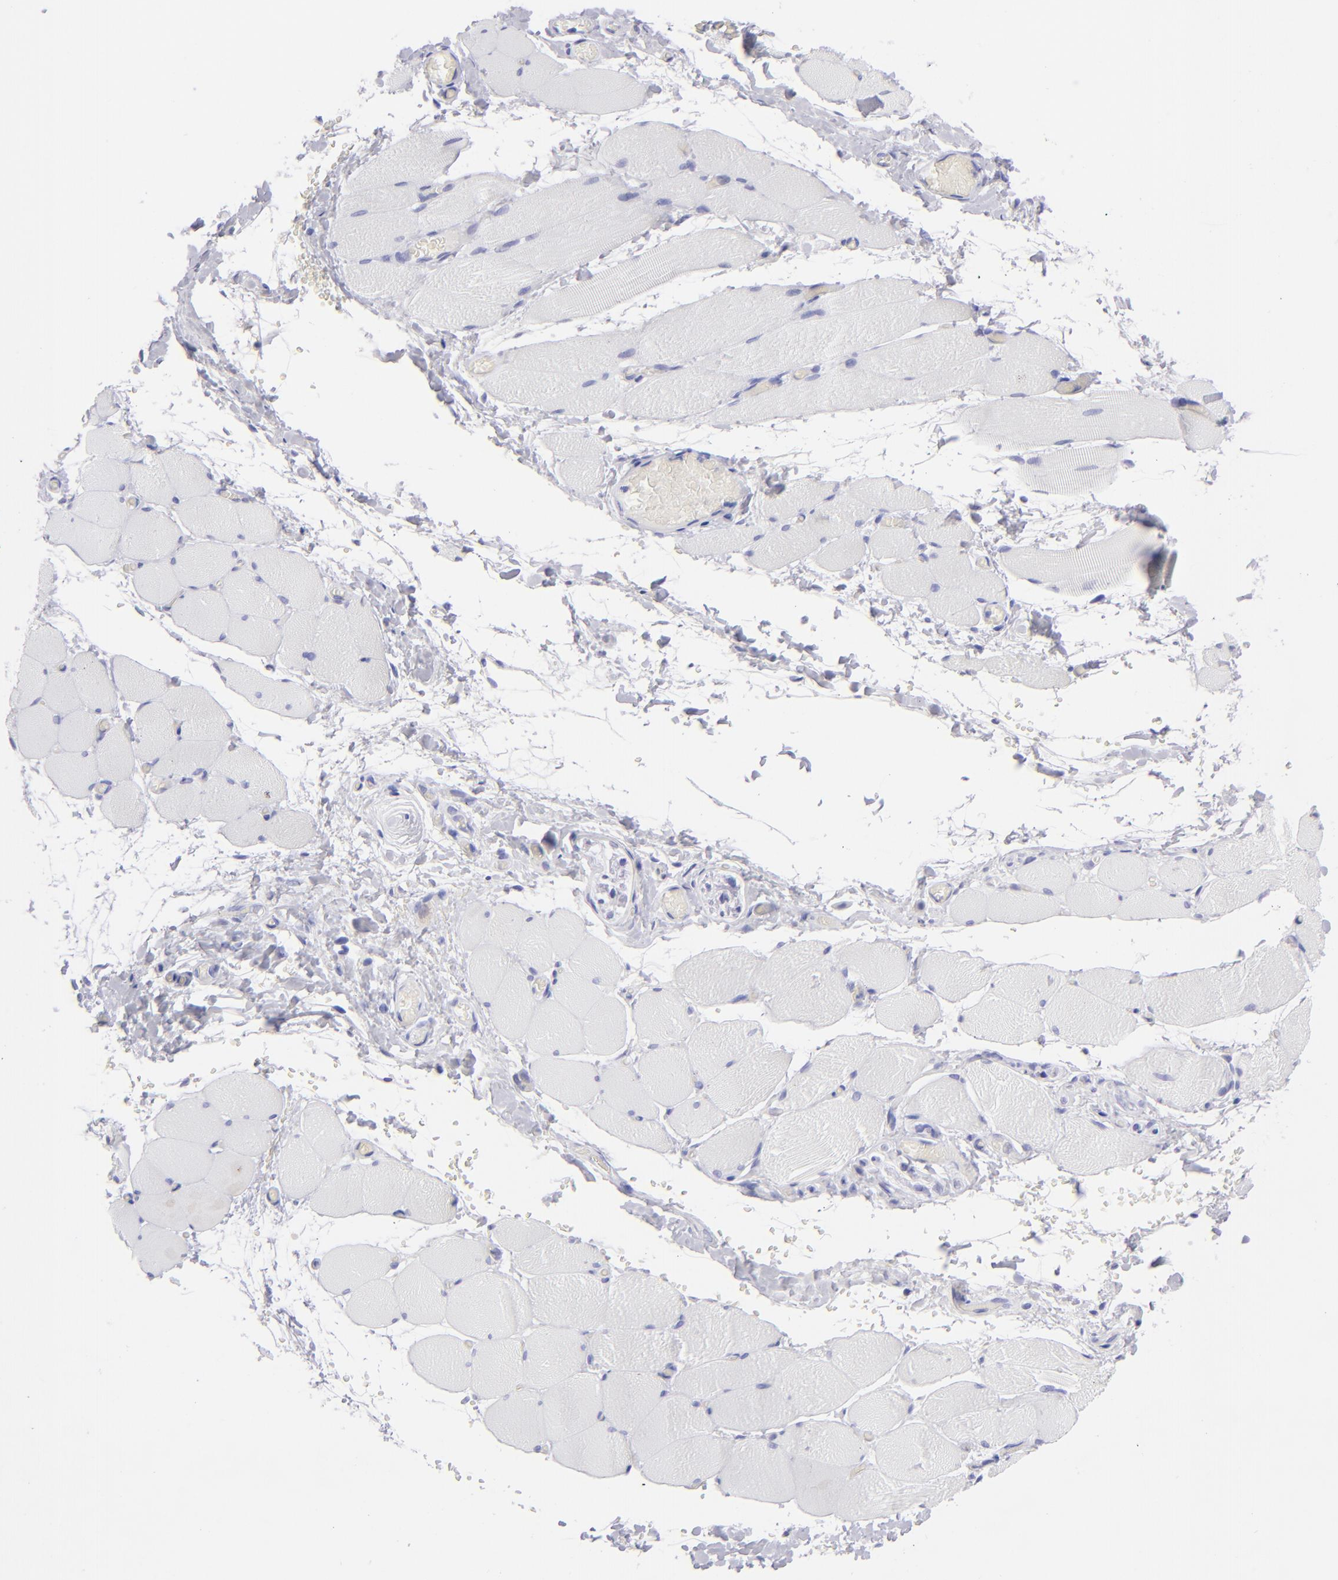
{"staining": {"intensity": "negative", "quantity": "none", "location": "none"}, "tissue": "skeletal muscle", "cell_type": "Myocytes", "image_type": "normal", "snomed": [{"axis": "morphology", "description": "Normal tissue, NOS"}, {"axis": "topography", "description": "Skeletal muscle"}, {"axis": "topography", "description": "Soft tissue"}], "caption": "IHC photomicrograph of unremarkable human skeletal muscle stained for a protein (brown), which demonstrates no expression in myocytes.", "gene": "SLC1A3", "patient": {"sex": "female", "age": 58}}